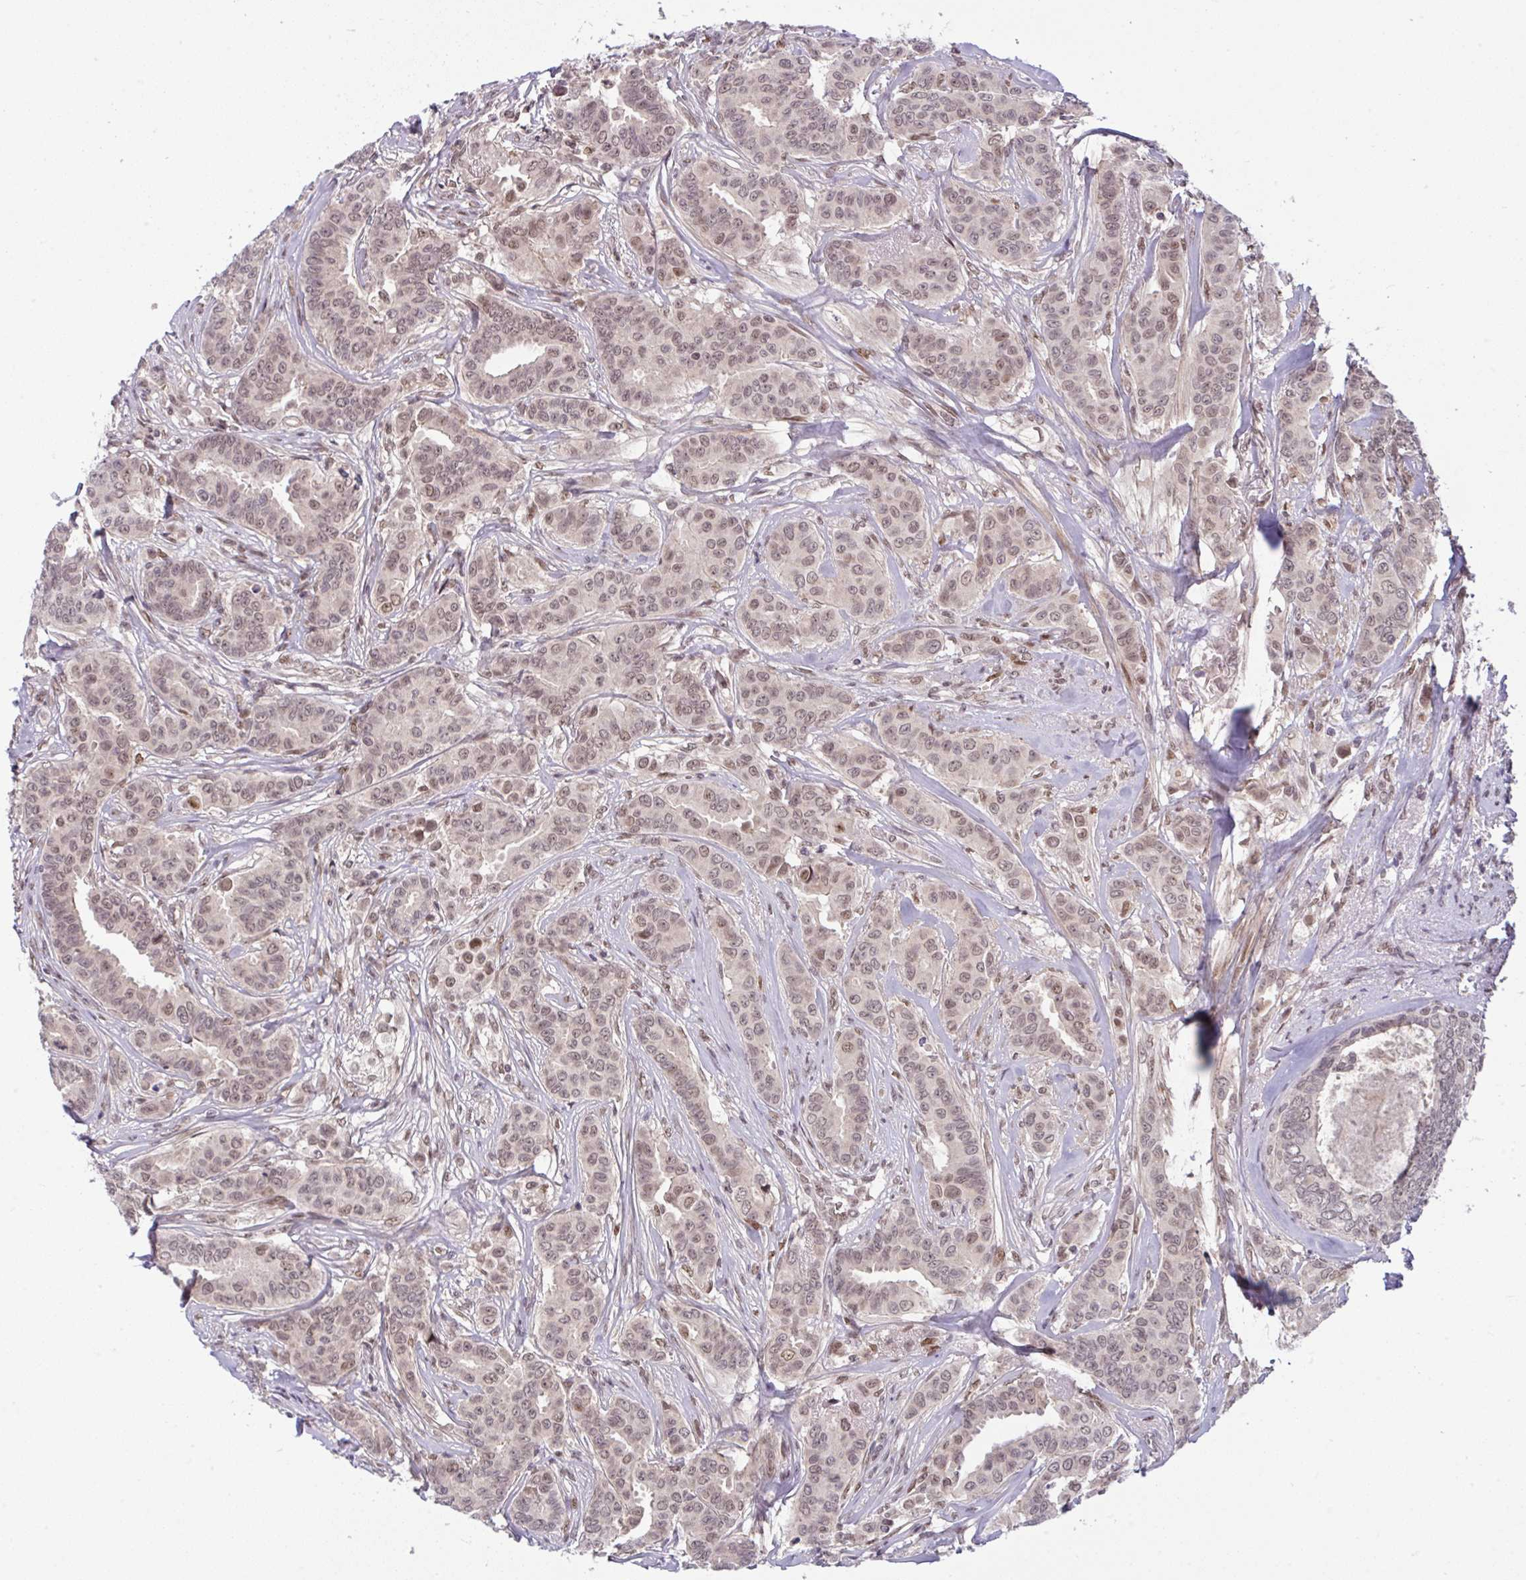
{"staining": {"intensity": "moderate", "quantity": ">75%", "location": "nuclear"}, "tissue": "breast cancer", "cell_type": "Tumor cells", "image_type": "cancer", "snomed": [{"axis": "morphology", "description": "Duct carcinoma"}, {"axis": "topography", "description": "Breast"}], "caption": "This photomicrograph exhibits immunohistochemistry (IHC) staining of breast cancer, with medium moderate nuclear staining in approximately >75% of tumor cells.", "gene": "KLF2", "patient": {"sex": "female", "age": 45}}